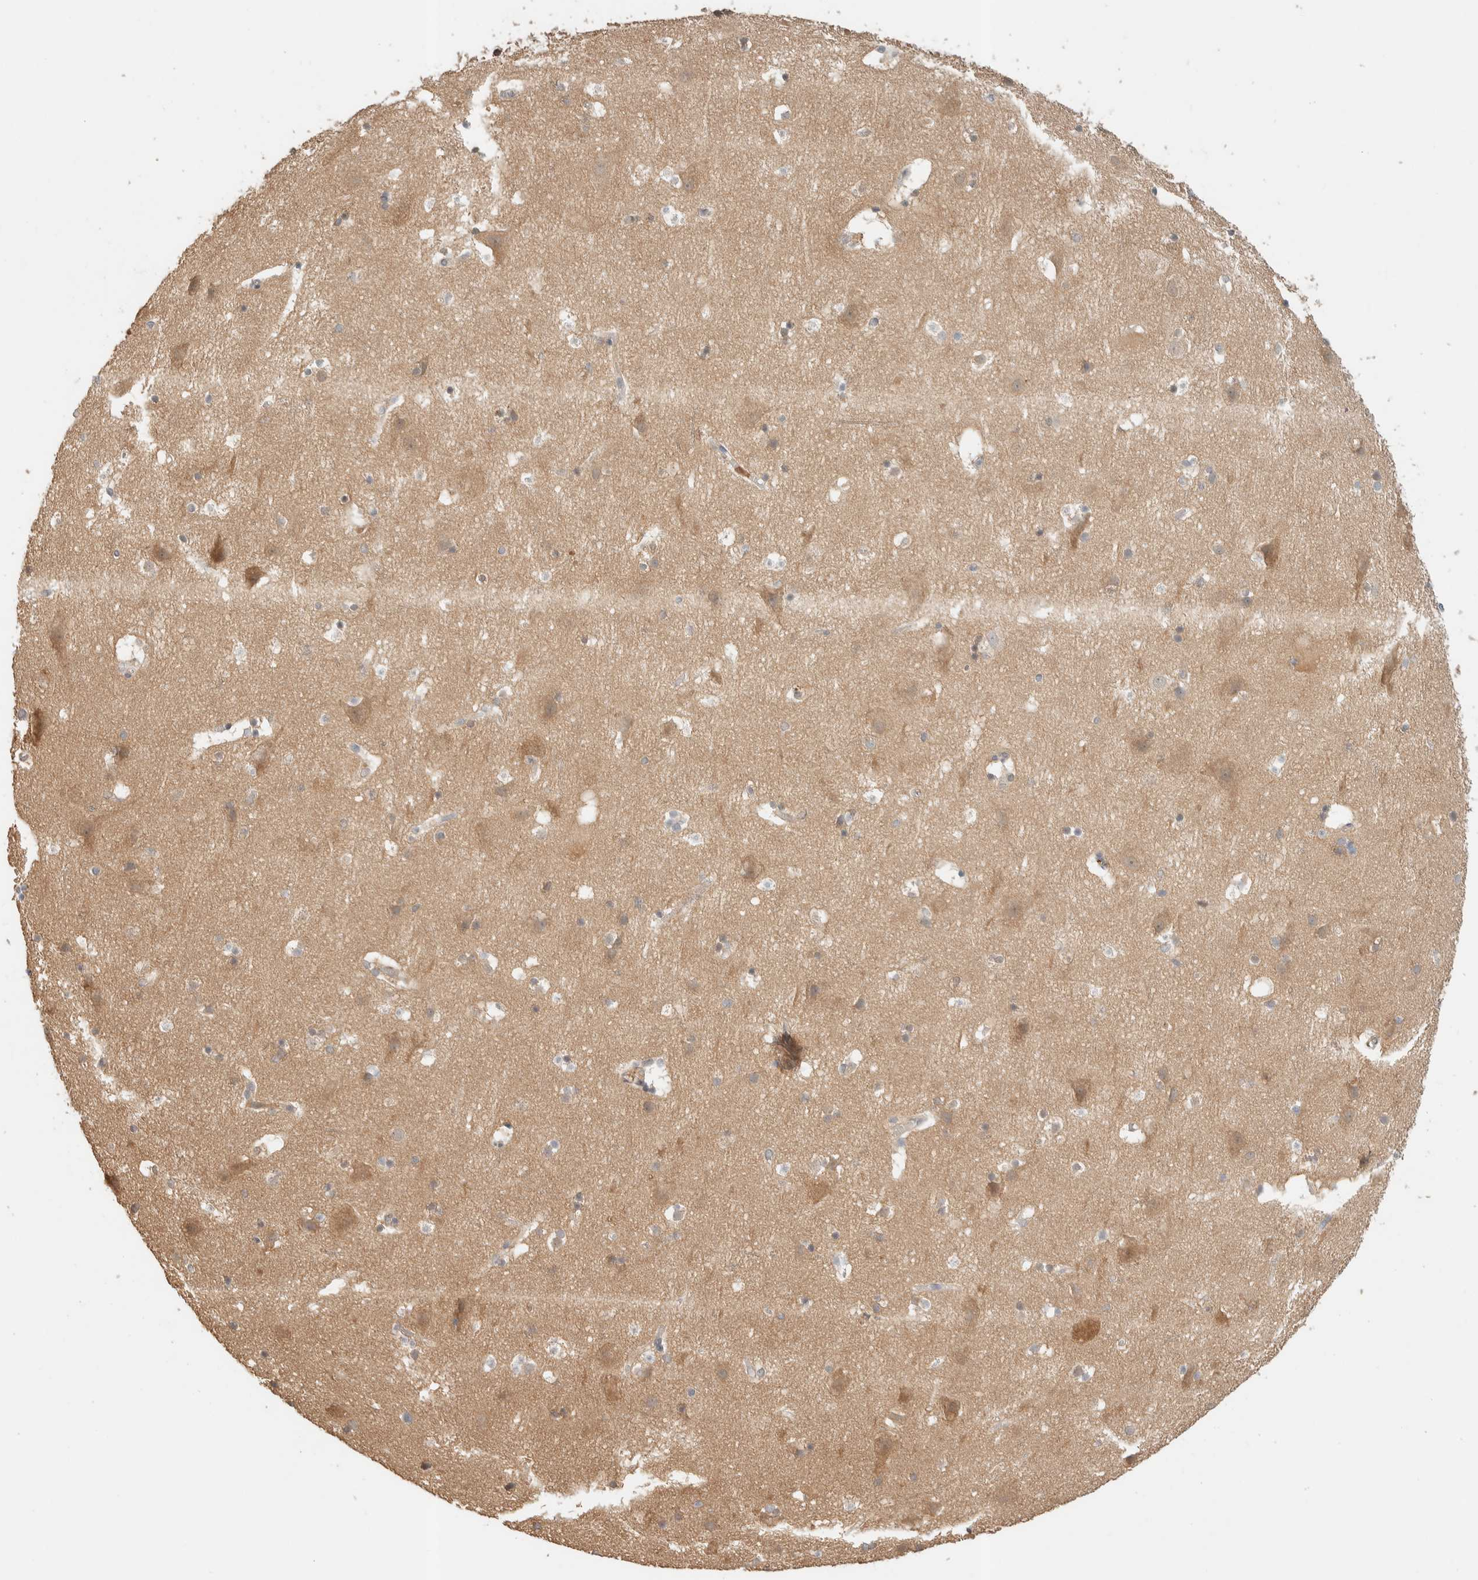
{"staining": {"intensity": "negative", "quantity": "none", "location": "none"}, "tissue": "cerebral cortex", "cell_type": "Endothelial cells", "image_type": "normal", "snomed": [{"axis": "morphology", "description": "Normal tissue, NOS"}, {"axis": "topography", "description": "Cerebral cortex"}], "caption": "High power microscopy photomicrograph of an IHC image of unremarkable cerebral cortex, revealing no significant staining in endothelial cells.", "gene": "ADSS2", "patient": {"sex": "male", "age": 45}}